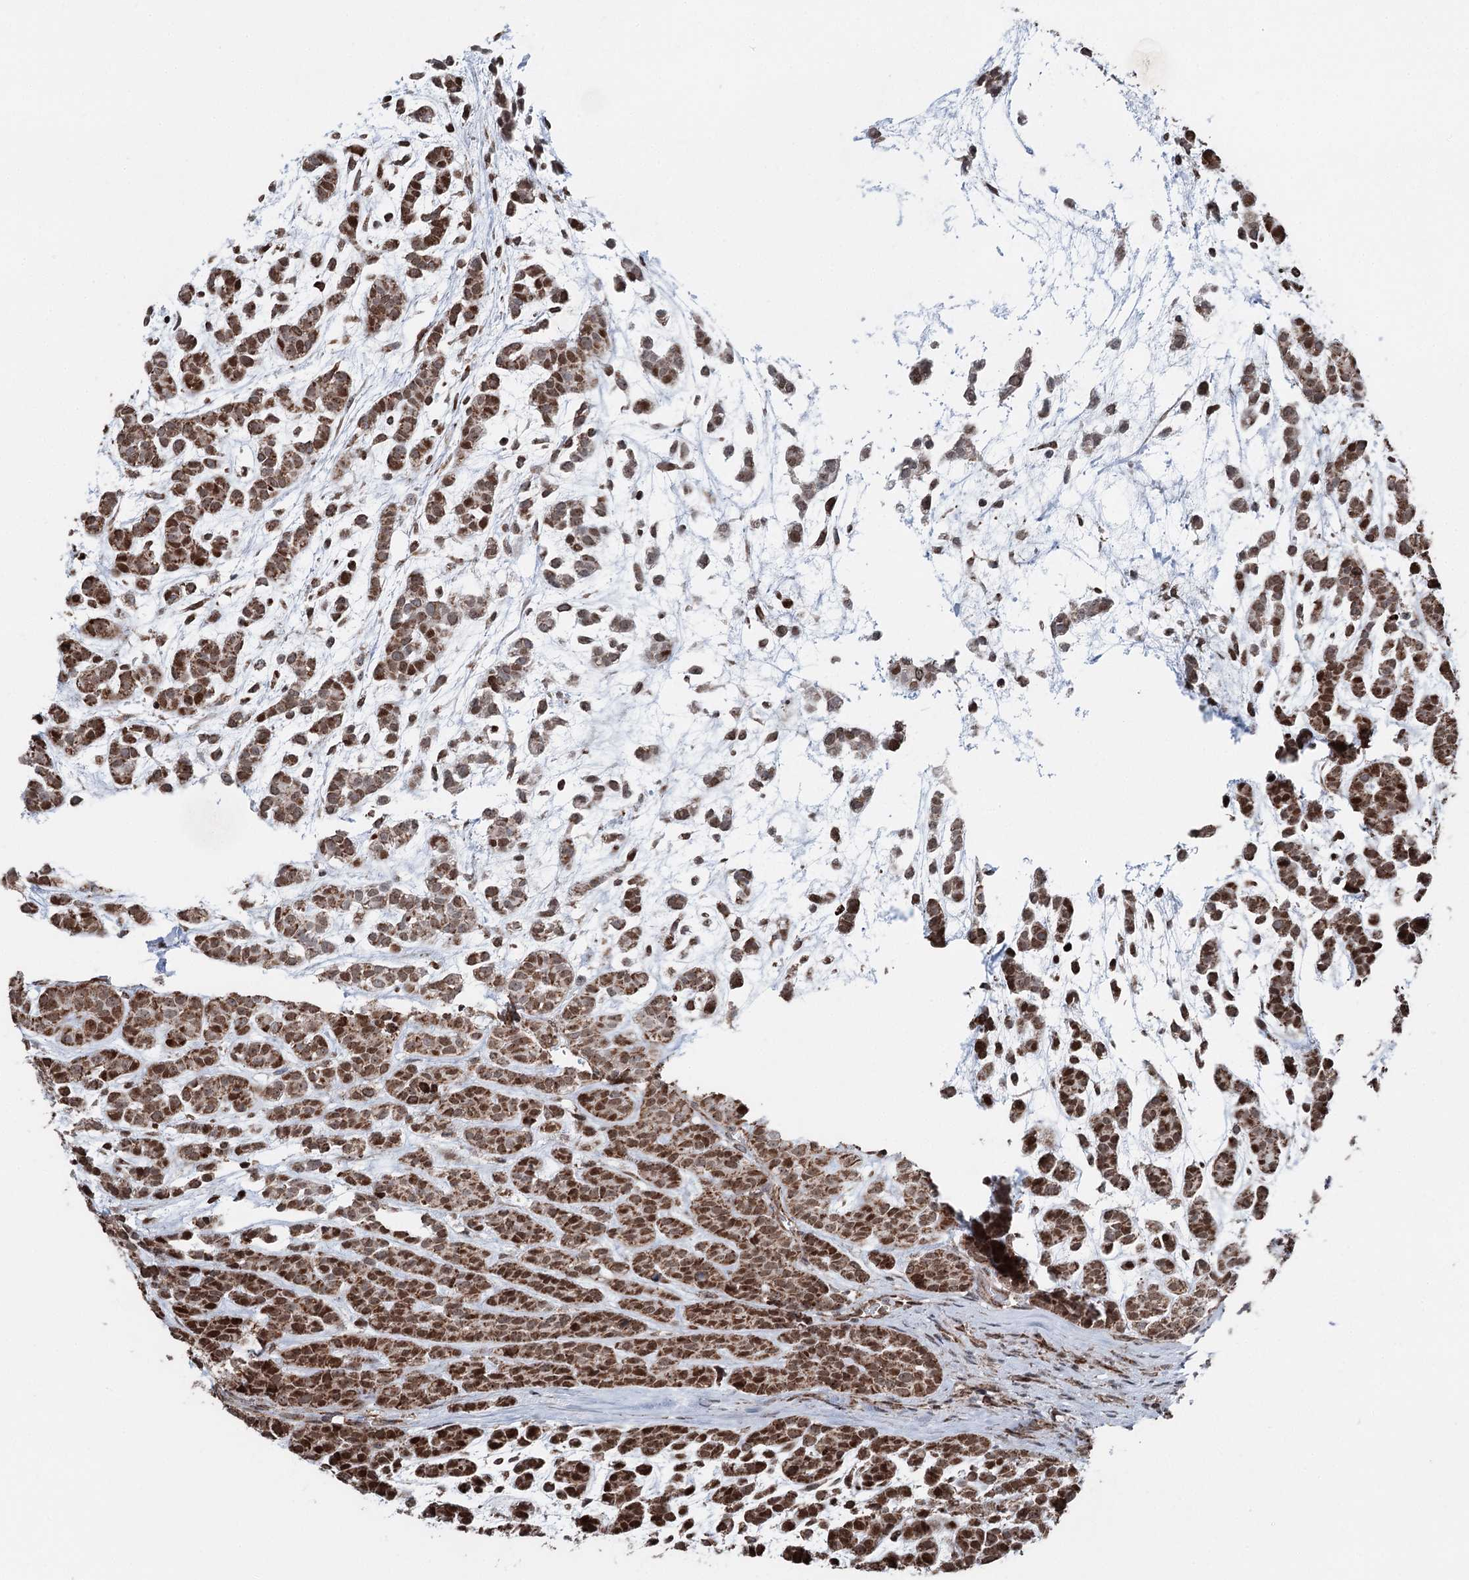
{"staining": {"intensity": "strong", "quantity": ">75%", "location": "cytoplasmic/membranous,nuclear"}, "tissue": "head and neck cancer", "cell_type": "Tumor cells", "image_type": "cancer", "snomed": [{"axis": "morphology", "description": "Adenocarcinoma, NOS"}, {"axis": "morphology", "description": "Adenoma, NOS"}, {"axis": "topography", "description": "Head-Neck"}], "caption": "This is a histology image of immunohistochemistry (IHC) staining of head and neck adenoma, which shows strong staining in the cytoplasmic/membranous and nuclear of tumor cells.", "gene": "STEEP1", "patient": {"sex": "female", "age": 55}}